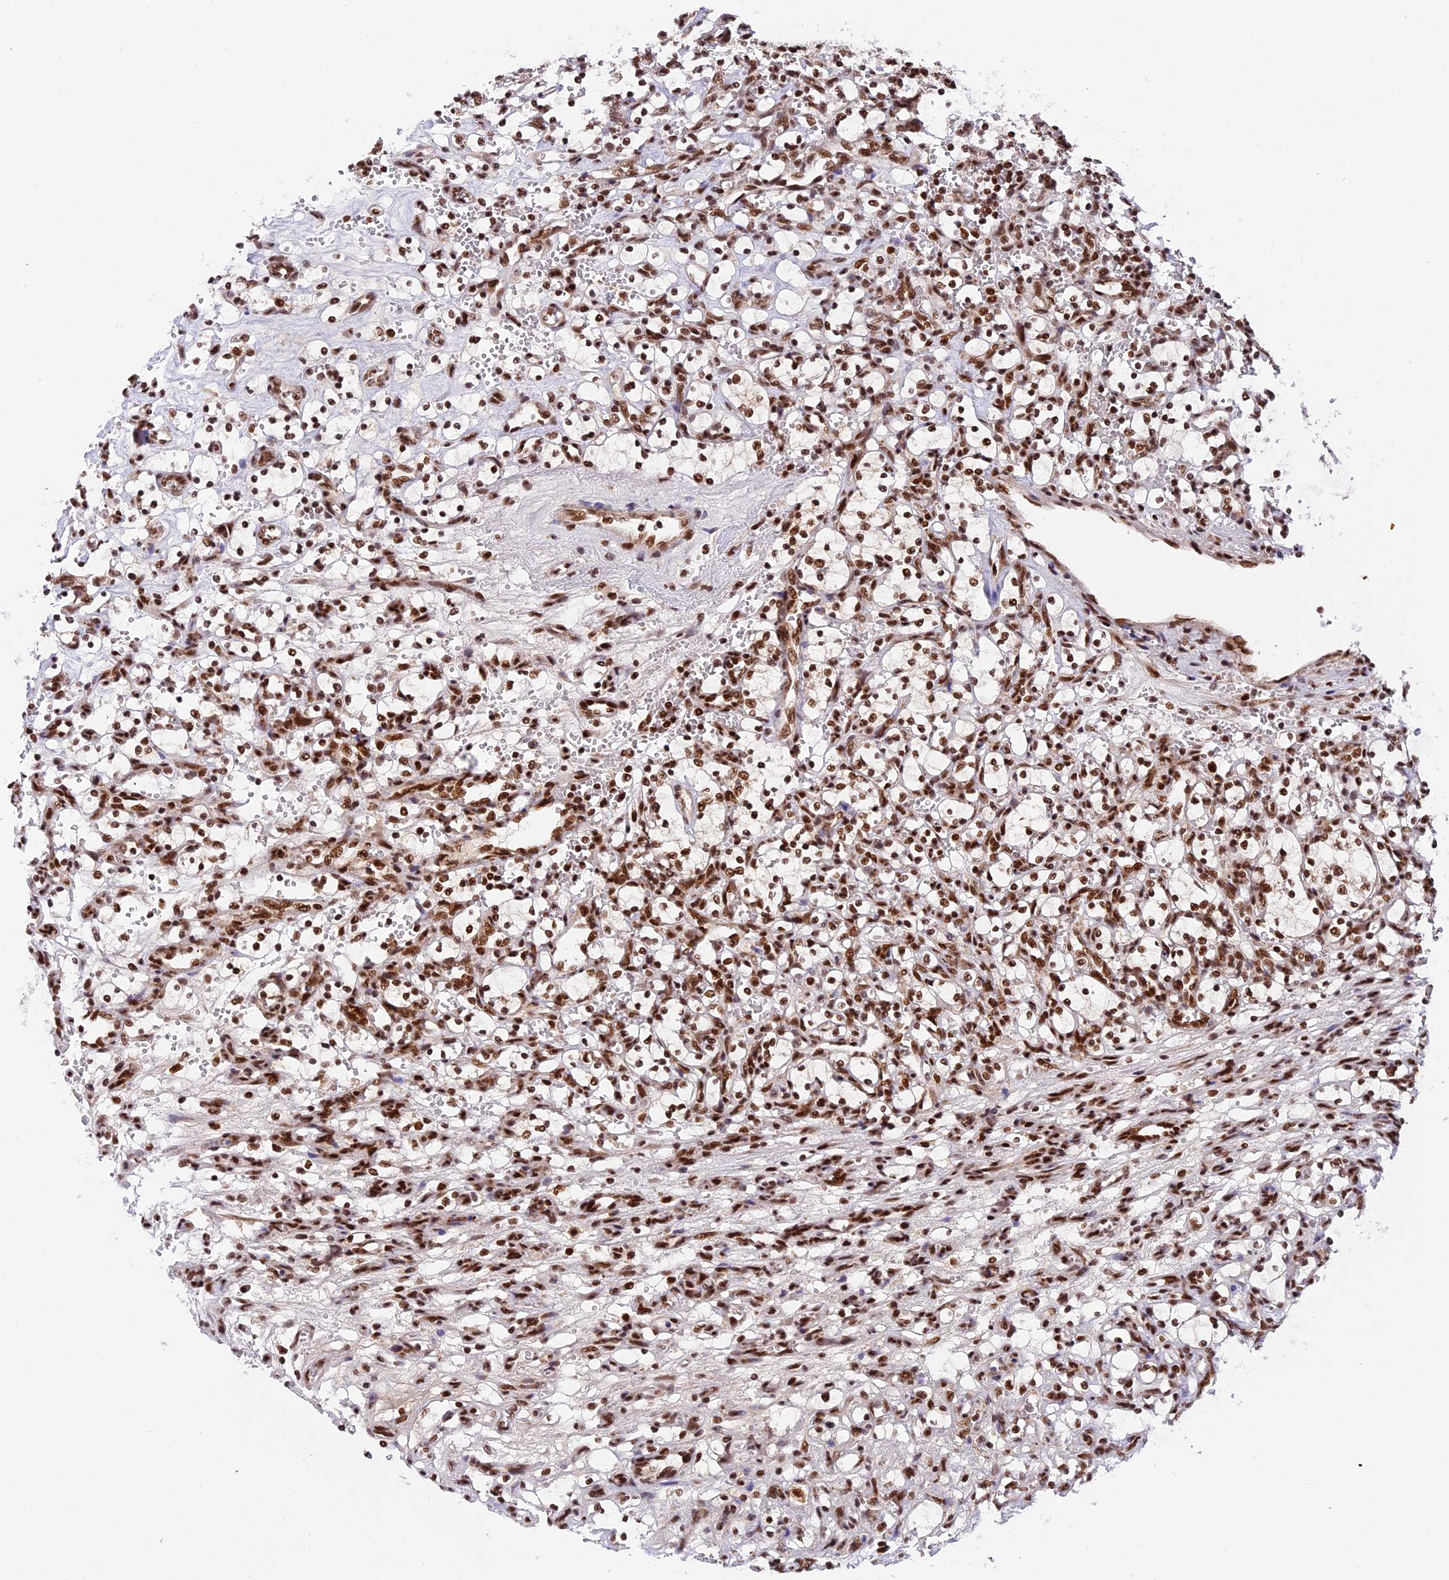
{"staining": {"intensity": "strong", "quantity": ">75%", "location": "nuclear"}, "tissue": "renal cancer", "cell_type": "Tumor cells", "image_type": "cancer", "snomed": [{"axis": "morphology", "description": "Adenocarcinoma, NOS"}, {"axis": "topography", "description": "Kidney"}], "caption": "High-magnification brightfield microscopy of adenocarcinoma (renal) stained with DAB (3,3'-diaminobenzidine) (brown) and counterstained with hematoxylin (blue). tumor cells exhibit strong nuclear staining is present in approximately>75% of cells. (DAB = brown stain, brightfield microscopy at high magnification).", "gene": "RAMAC", "patient": {"sex": "female", "age": 69}}